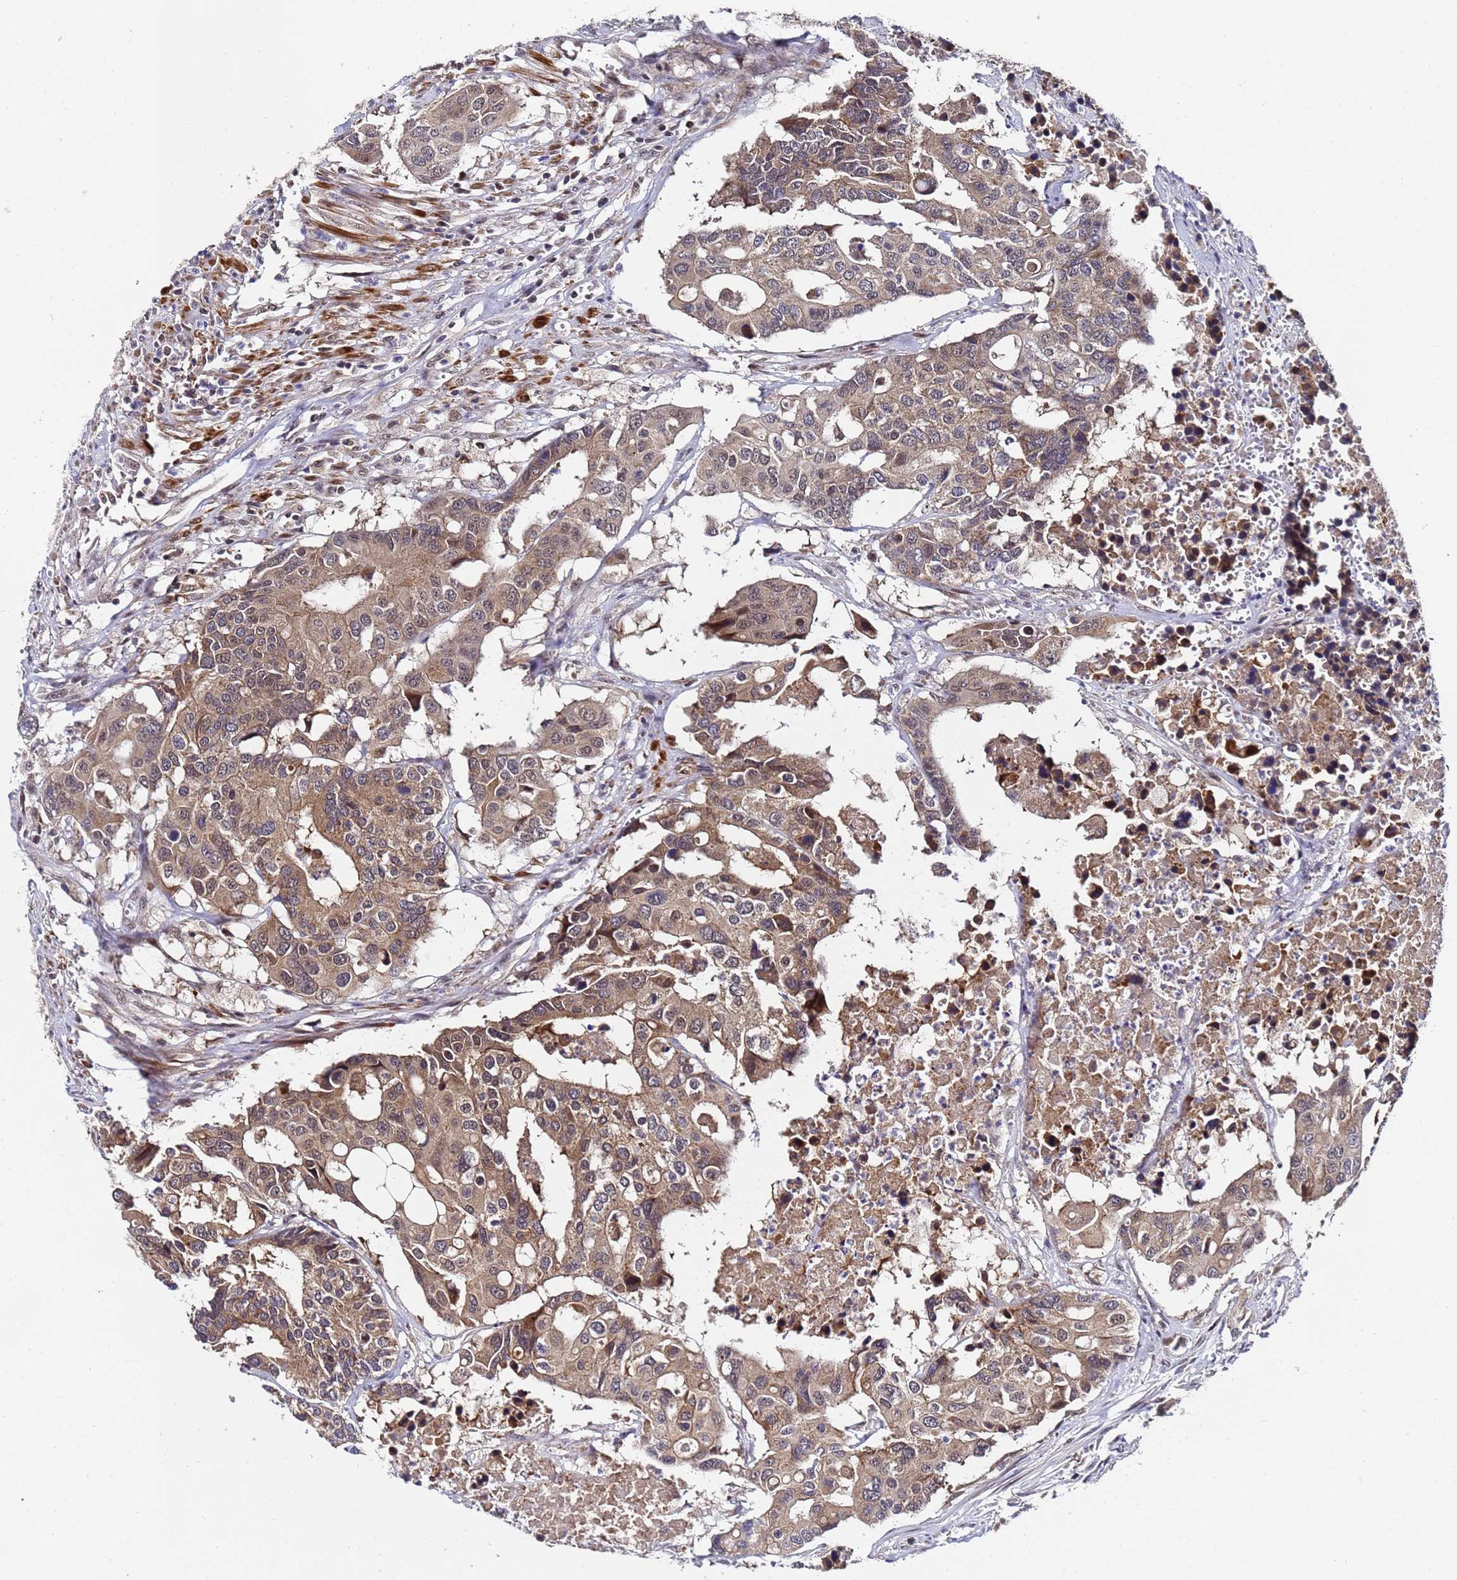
{"staining": {"intensity": "moderate", "quantity": ">75%", "location": "cytoplasmic/membranous,nuclear"}, "tissue": "colorectal cancer", "cell_type": "Tumor cells", "image_type": "cancer", "snomed": [{"axis": "morphology", "description": "Adenocarcinoma, NOS"}, {"axis": "topography", "description": "Colon"}], "caption": "Protein staining reveals moderate cytoplasmic/membranous and nuclear positivity in approximately >75% of tumor cells in adenocarcinoma (colorectal).", "gene": "ANAPC13", "patient": {"sex": "male", "age": 77}}